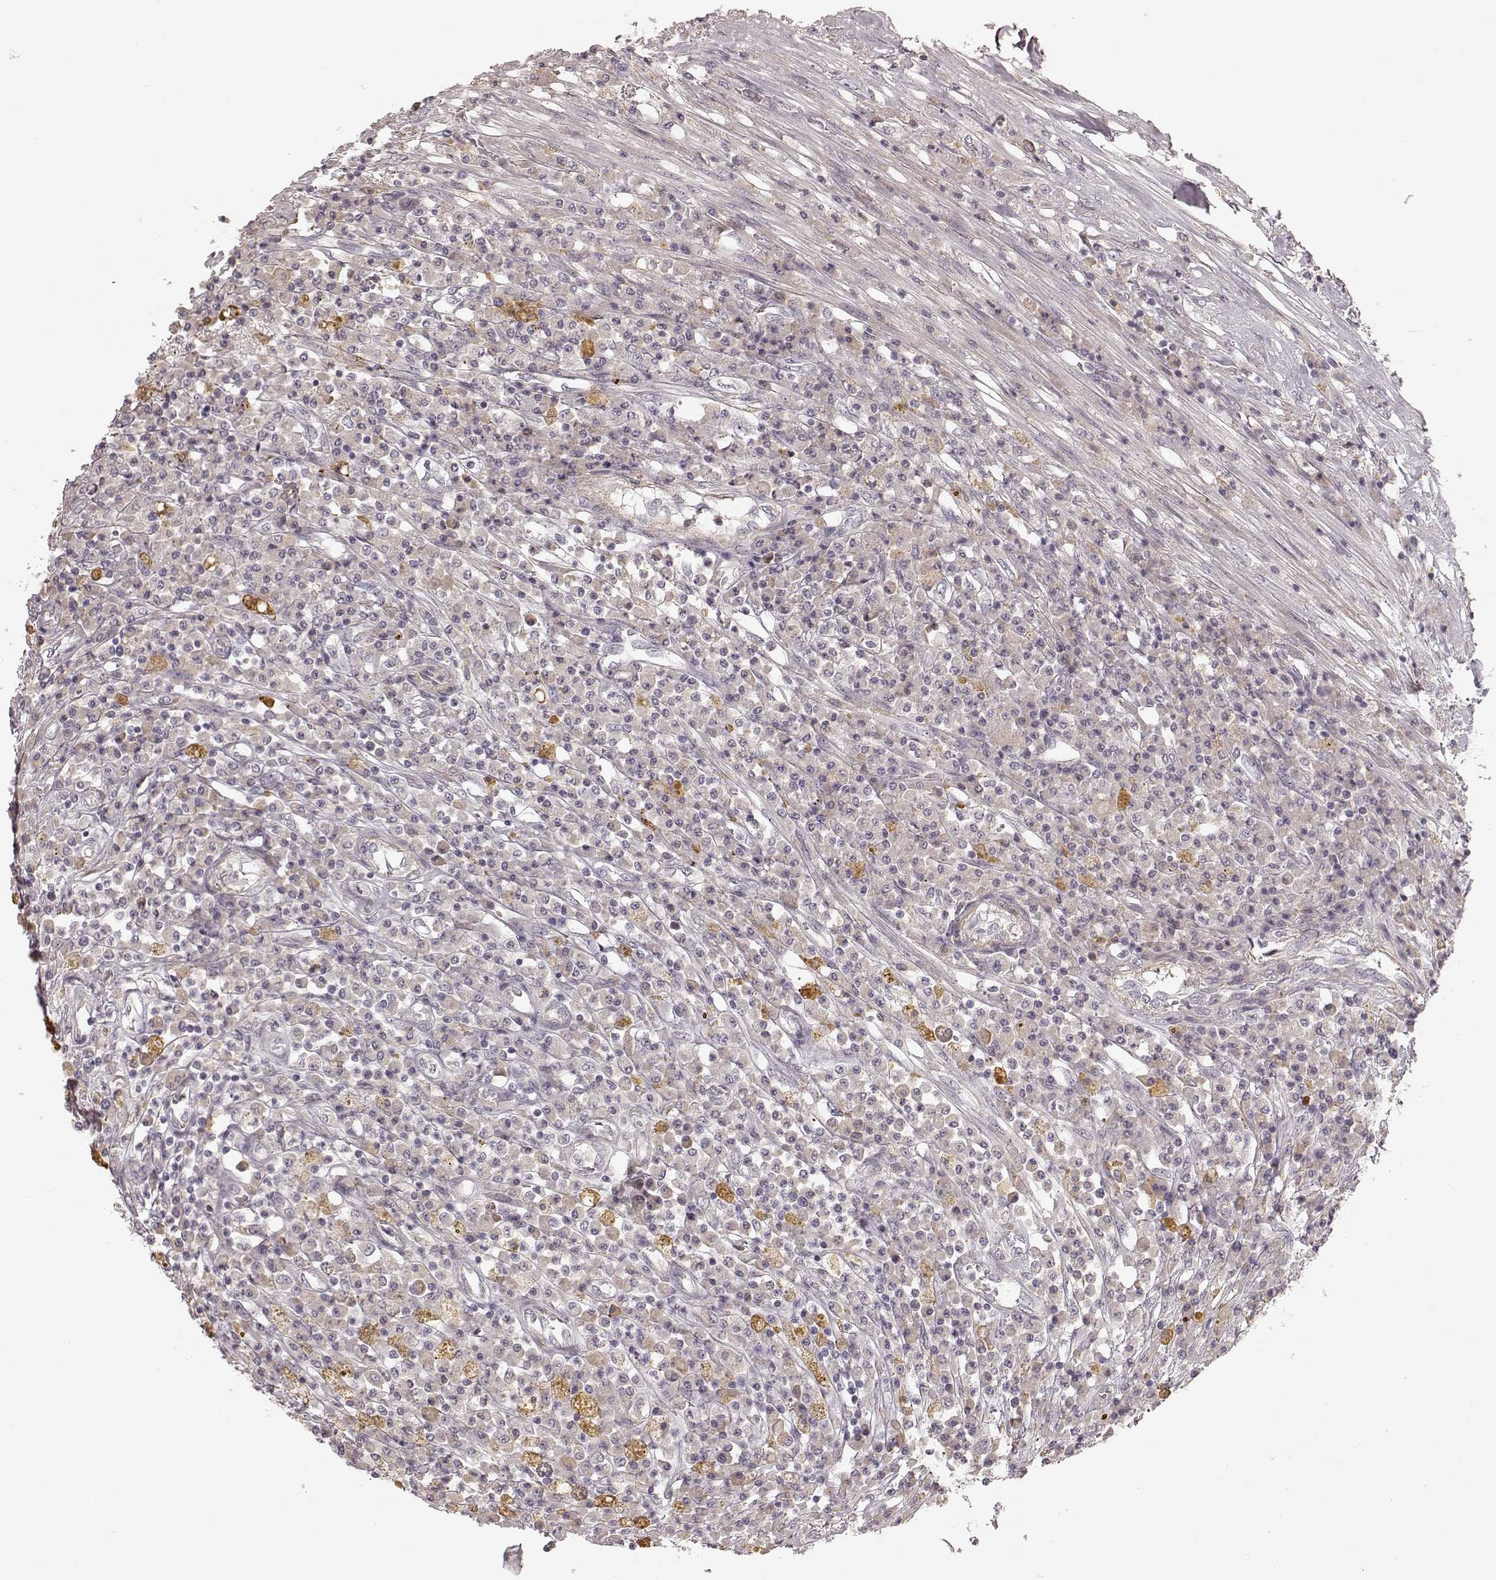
{"staining": {"intensity": "negative", "quantity": "none", "location": "none"}, "tissue": "colorectal cancer", "cell_type": "Tumor cells", "image_type": "cancer", "snomed": [{"axis": "morphology", "description": "Adenocarcinoma, NOS"}, {"axis": "topography", "description": "Rectum"}], "caption": "This micrograph is of colorectal cancer (adenocarcinoma) stained with immunohistochemistry (IHC) to label a protein in brown with the nuclei are counter-stained blue. There is no expression in tumor cells.", "gene": "KCNJ9", "patient": {"sex": "male", "age": 54}}